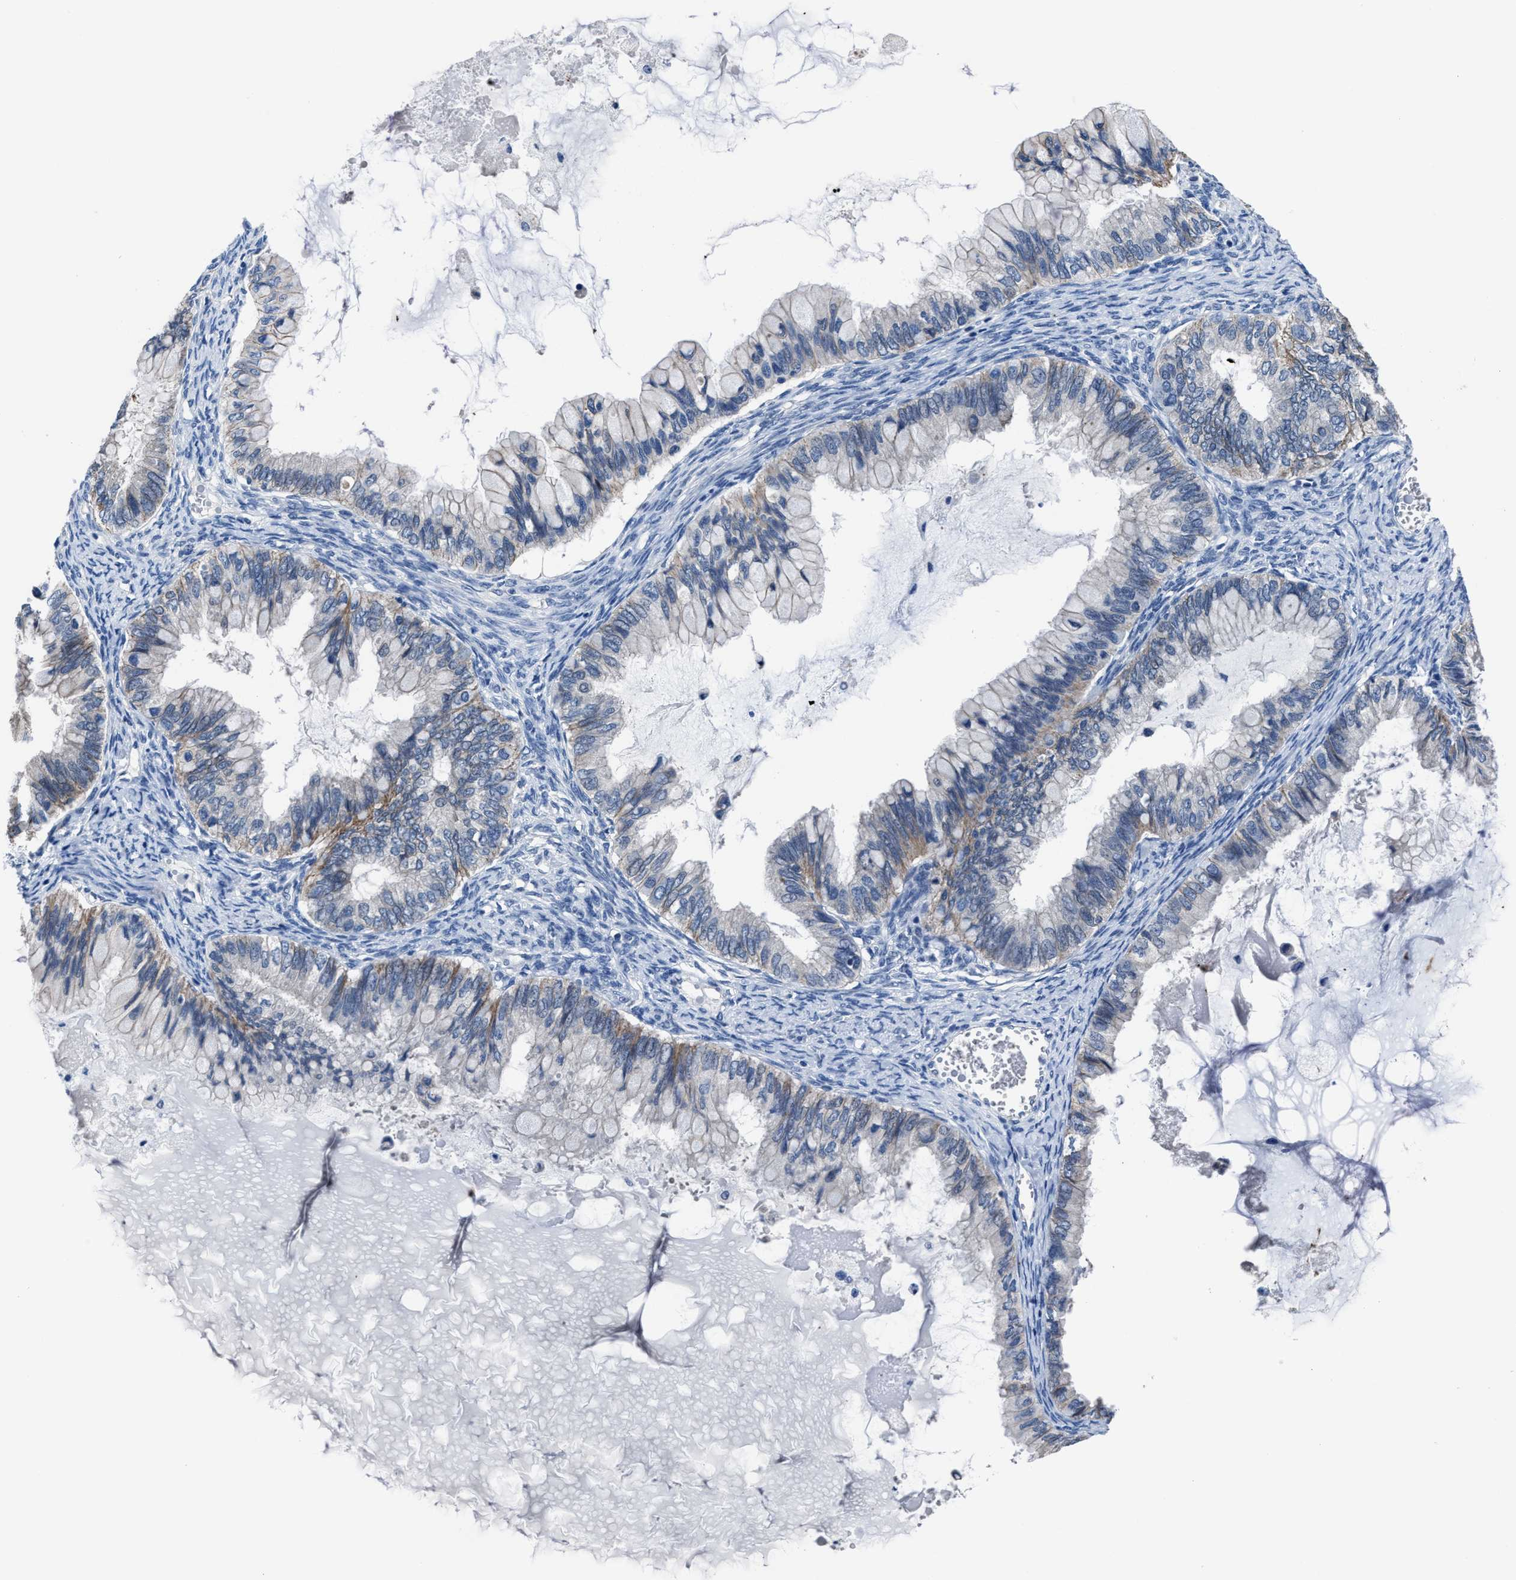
{"staining": {"intensity": "moderate", "quantity": "<25%", "location": "cytoplasmic/membranous"}, "tissue": "ovarian cancer", "cell_type": "Tumor cells", "image_type": "cancer", "snomed": [{"axis": "morphology", "description": "Cystadenocarcinoma, mucinous, NOS"}, {"axis": "topography", "description": "Ovary"}], "caption": "Moderate cytoplasmic/membranous staining is identified in about <25% of tumor cells in ovarian mucinous cystadenocarcinoma.", "gene": "GHITM", "patient": {"sex": "female", "age": 80}}